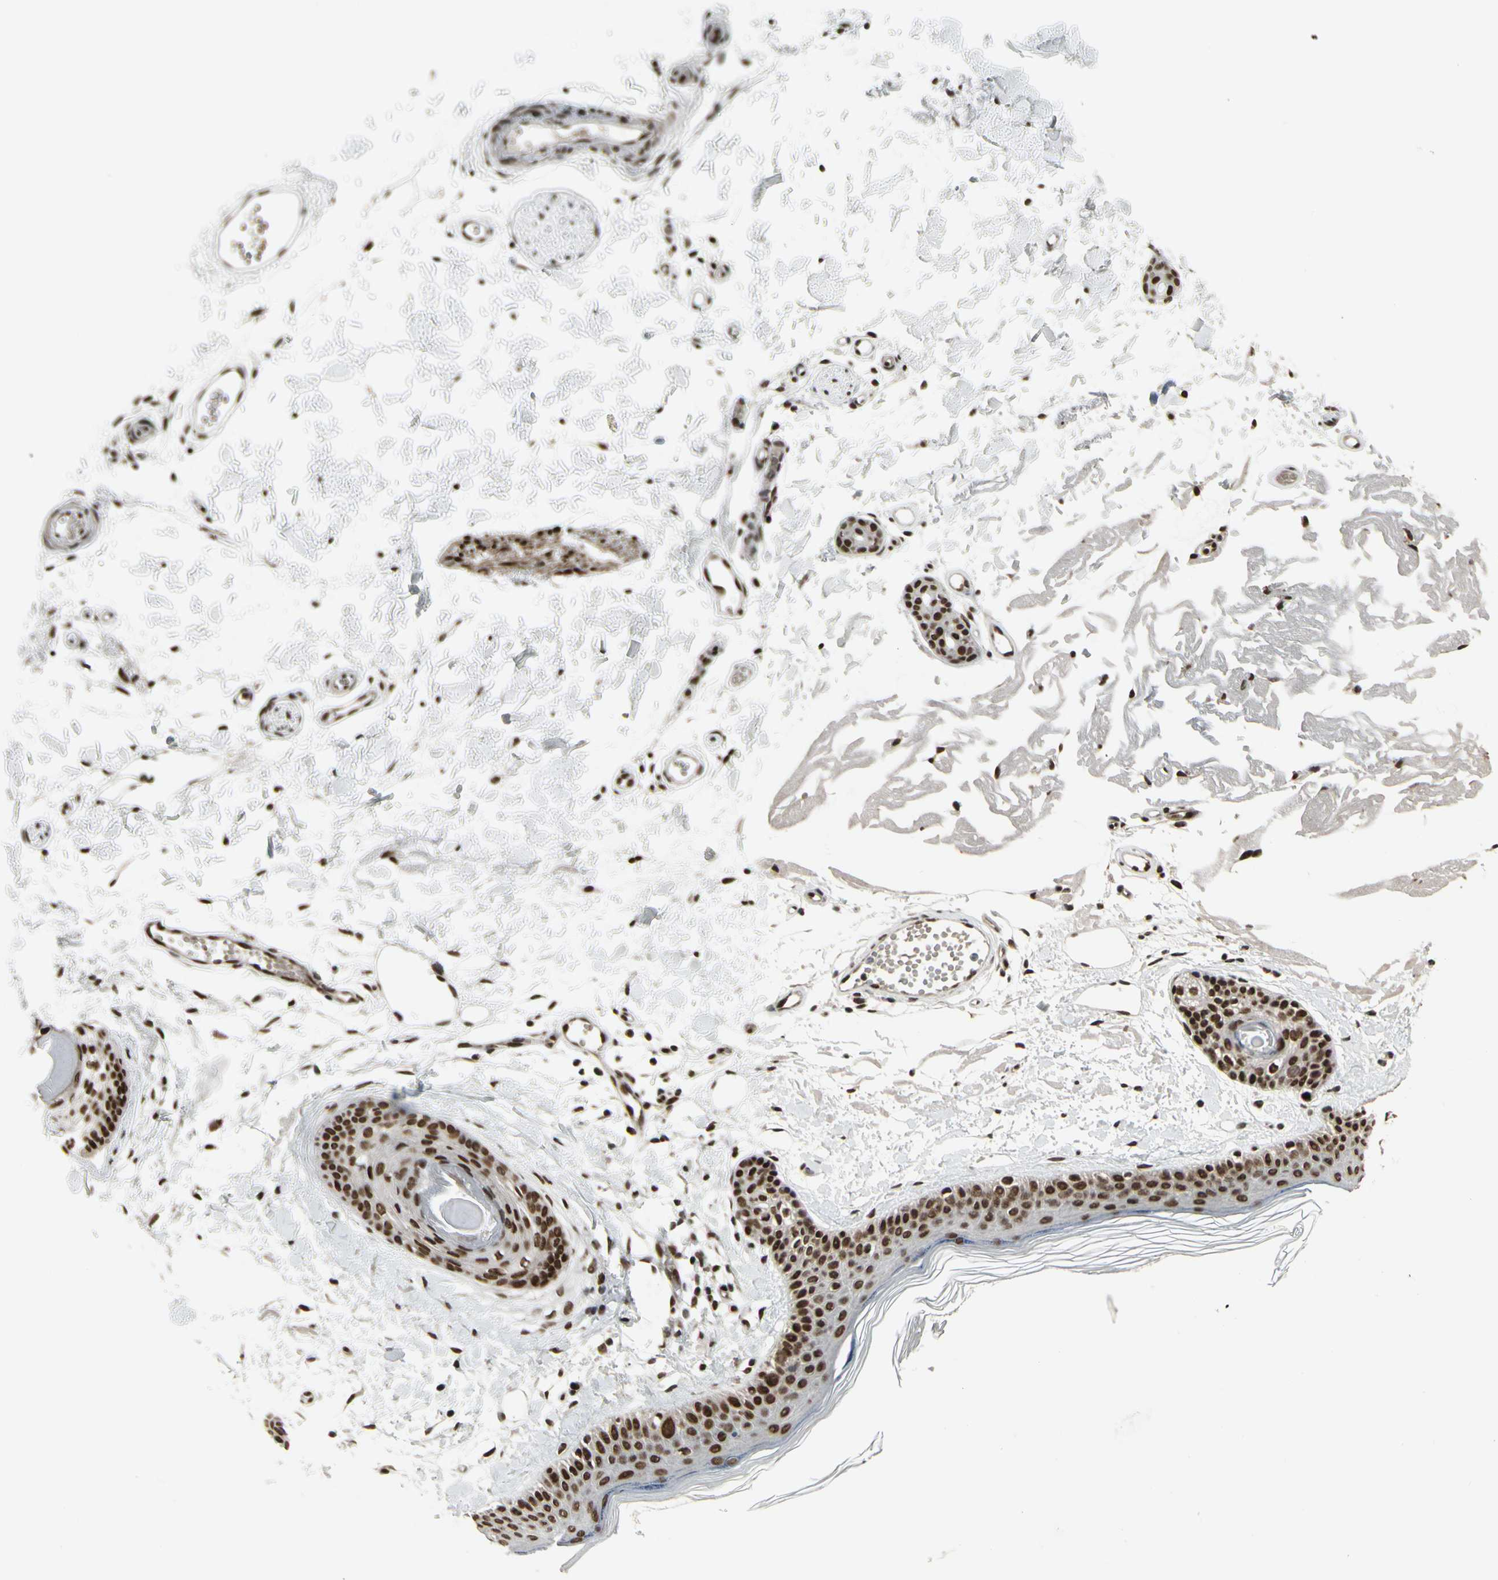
{"staining": {"intensity": "strong", "quantity": ">75%", "location": "nuclear"}, "tissue": "skin", "cell_type": "Fibroblasts", "image_type": "normal", "snomed": [{"axis": "morphology", "description": "Normal tissue, NOS"}, {"axis": "topography", "description": "Skin"}], "caption": "About >75% of fibroblasts in unremarkable human skin display strong nuclear protein expression as visualized by brown immunohistochemical staining.", "gene": "HMG20A", "patient": {"sex": "male", "age": 83}}